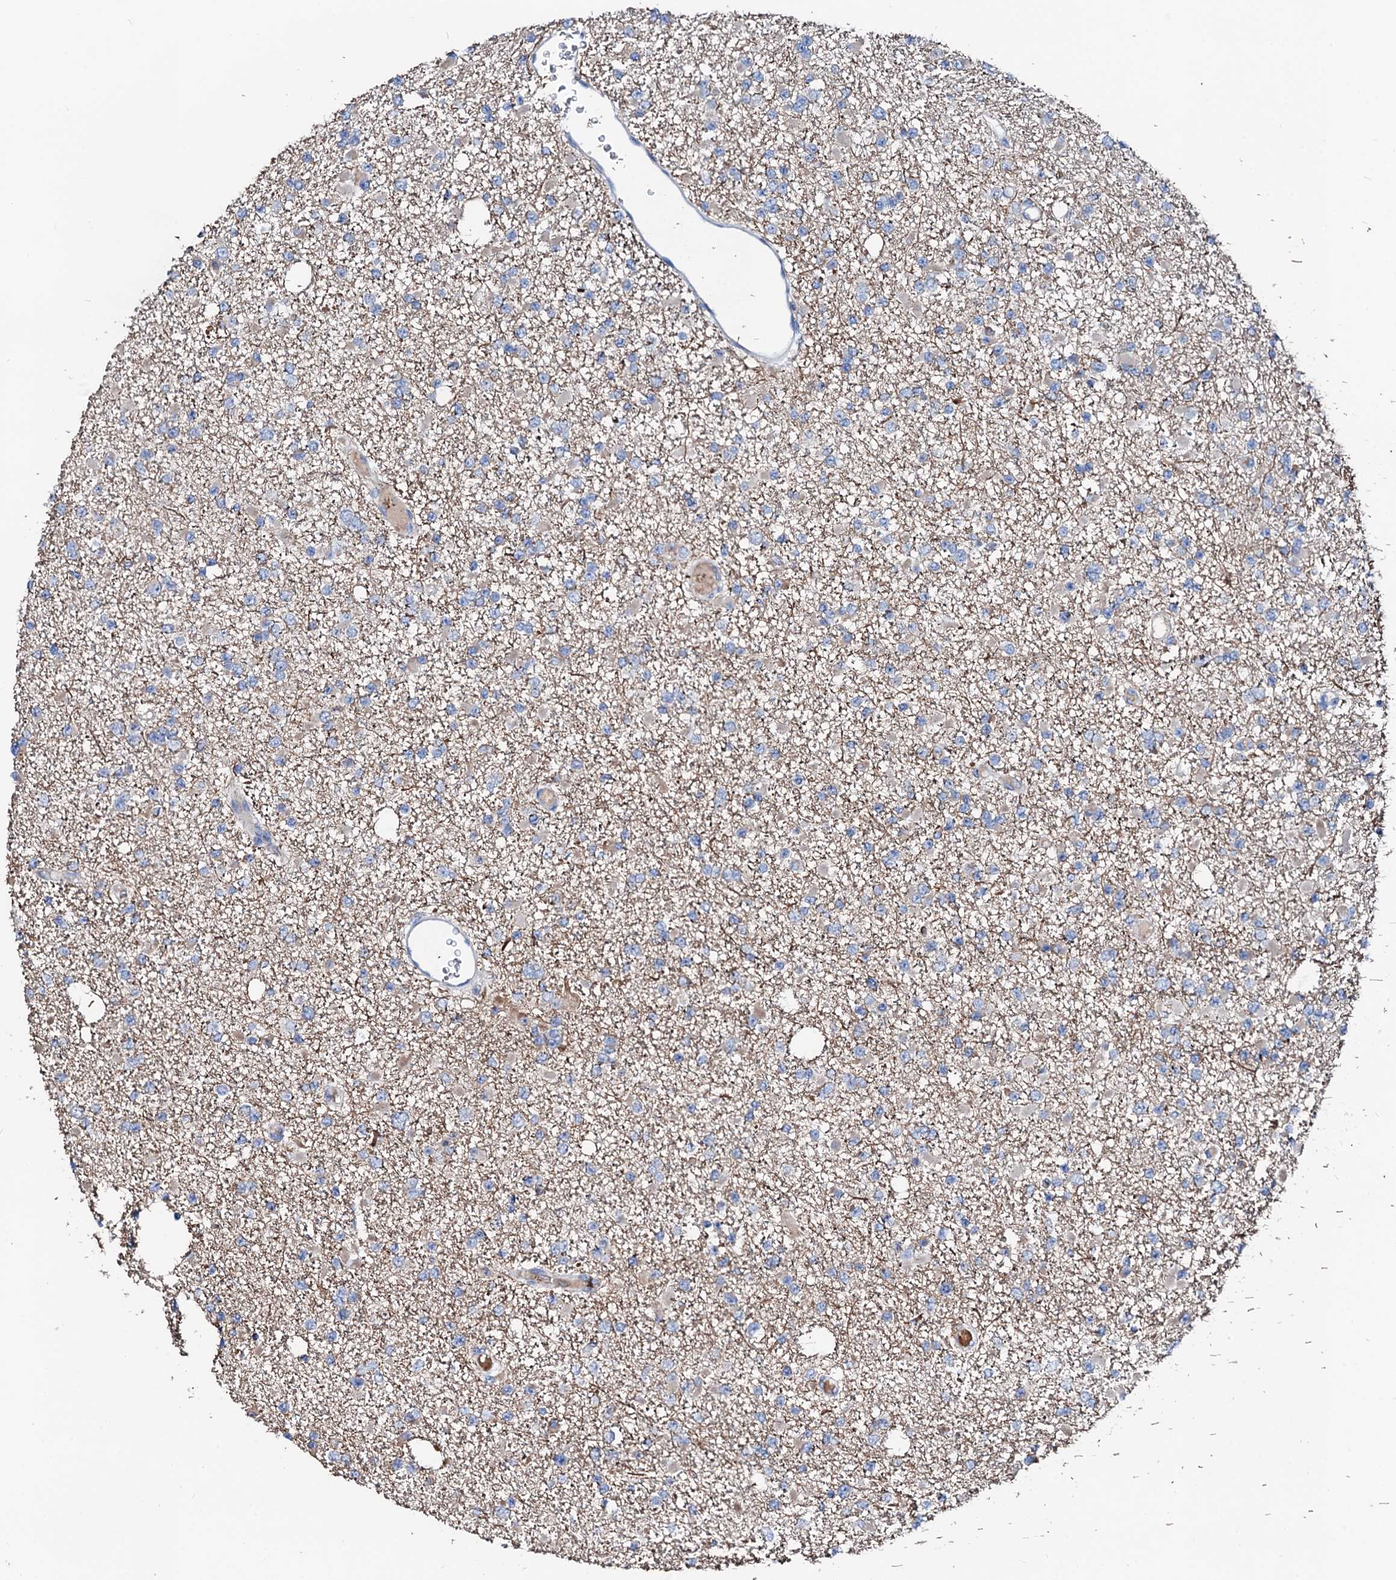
{"staining": {"intensity": "negative", "quantity": "none", "location": "none"}, "tissue": "glioma", "cell_type": "Tumor cells", "image_type": "cancer", "snomed": [{"axis": "morphology", "description": "Glioma, malignant, Low grade"}, {"axis": "topography", "description": "Brain"}], "caption": "Immunohistochemistry image of neoplastic tissue: human malignant low-grade glioma stained with DAB exhibits no significant protein staining in tumor cells. The staining is performed using DAB (3,3'-diaminobenzidine) brown chromogen with nuclei counter-stained in using hematoxylin.", "gene": "SLC10A7", "patient": {"sex": "female", "age": 22}}